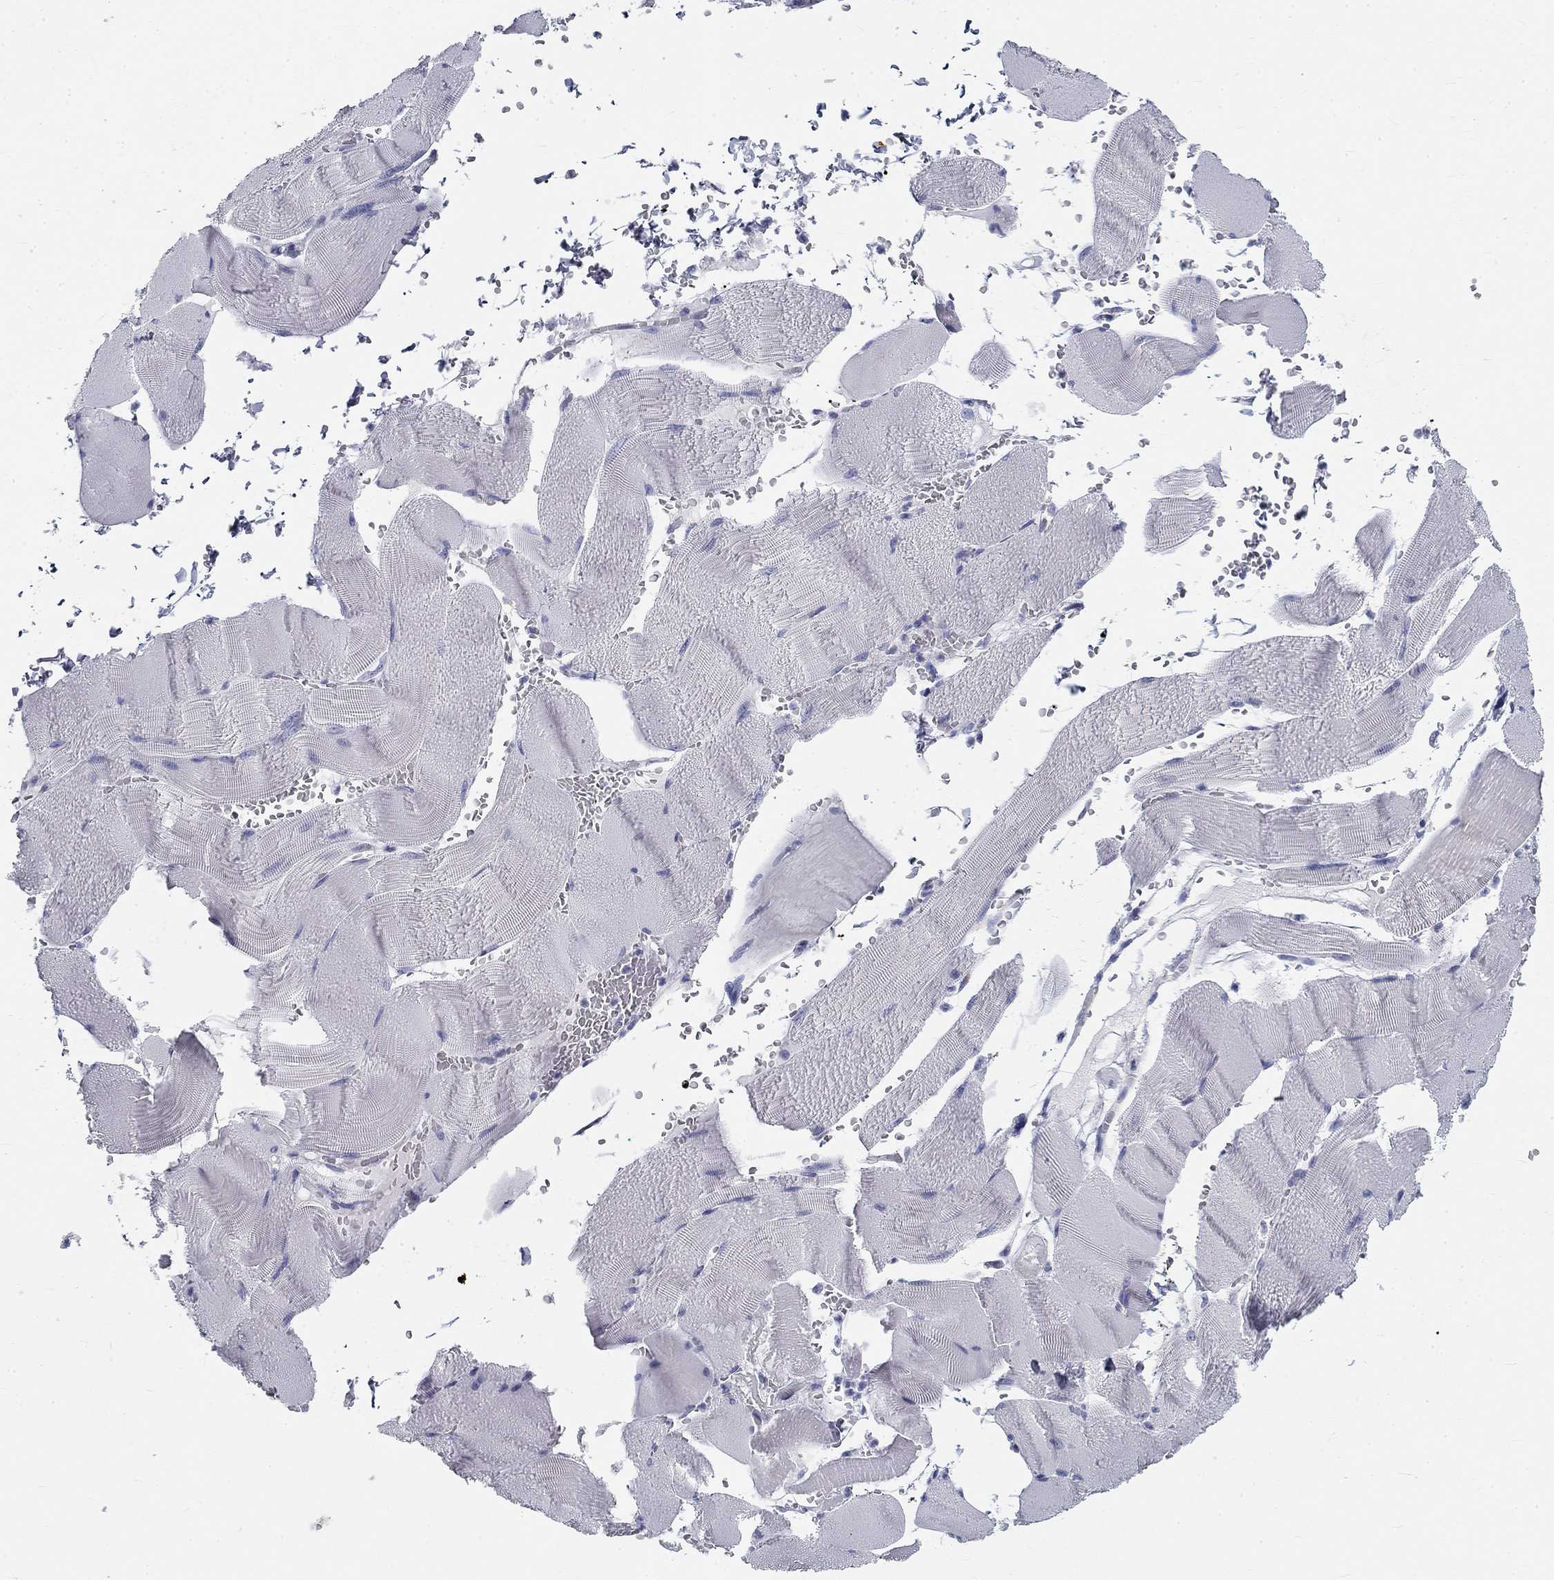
{"staining": {"intensity": "negative", "quantity": "none", "location": "none"}, "tissue": "skeletal muscle", "cell_type": "Myocytes", "image_type": "normal", "snomed": [{"axis": "morphology", "description": "Normal tissue, NOS"}, {"axis": "topography", "description": "Skeletal muscle"}], "caption": "Immunohistochemistry (IHC) micrograph of benign skeletal muscle stained for a protein (brown), which displays no positivity in myocytes.", "gene": "GALNTL5", "patient": {"sex": "male", "age": 56}}